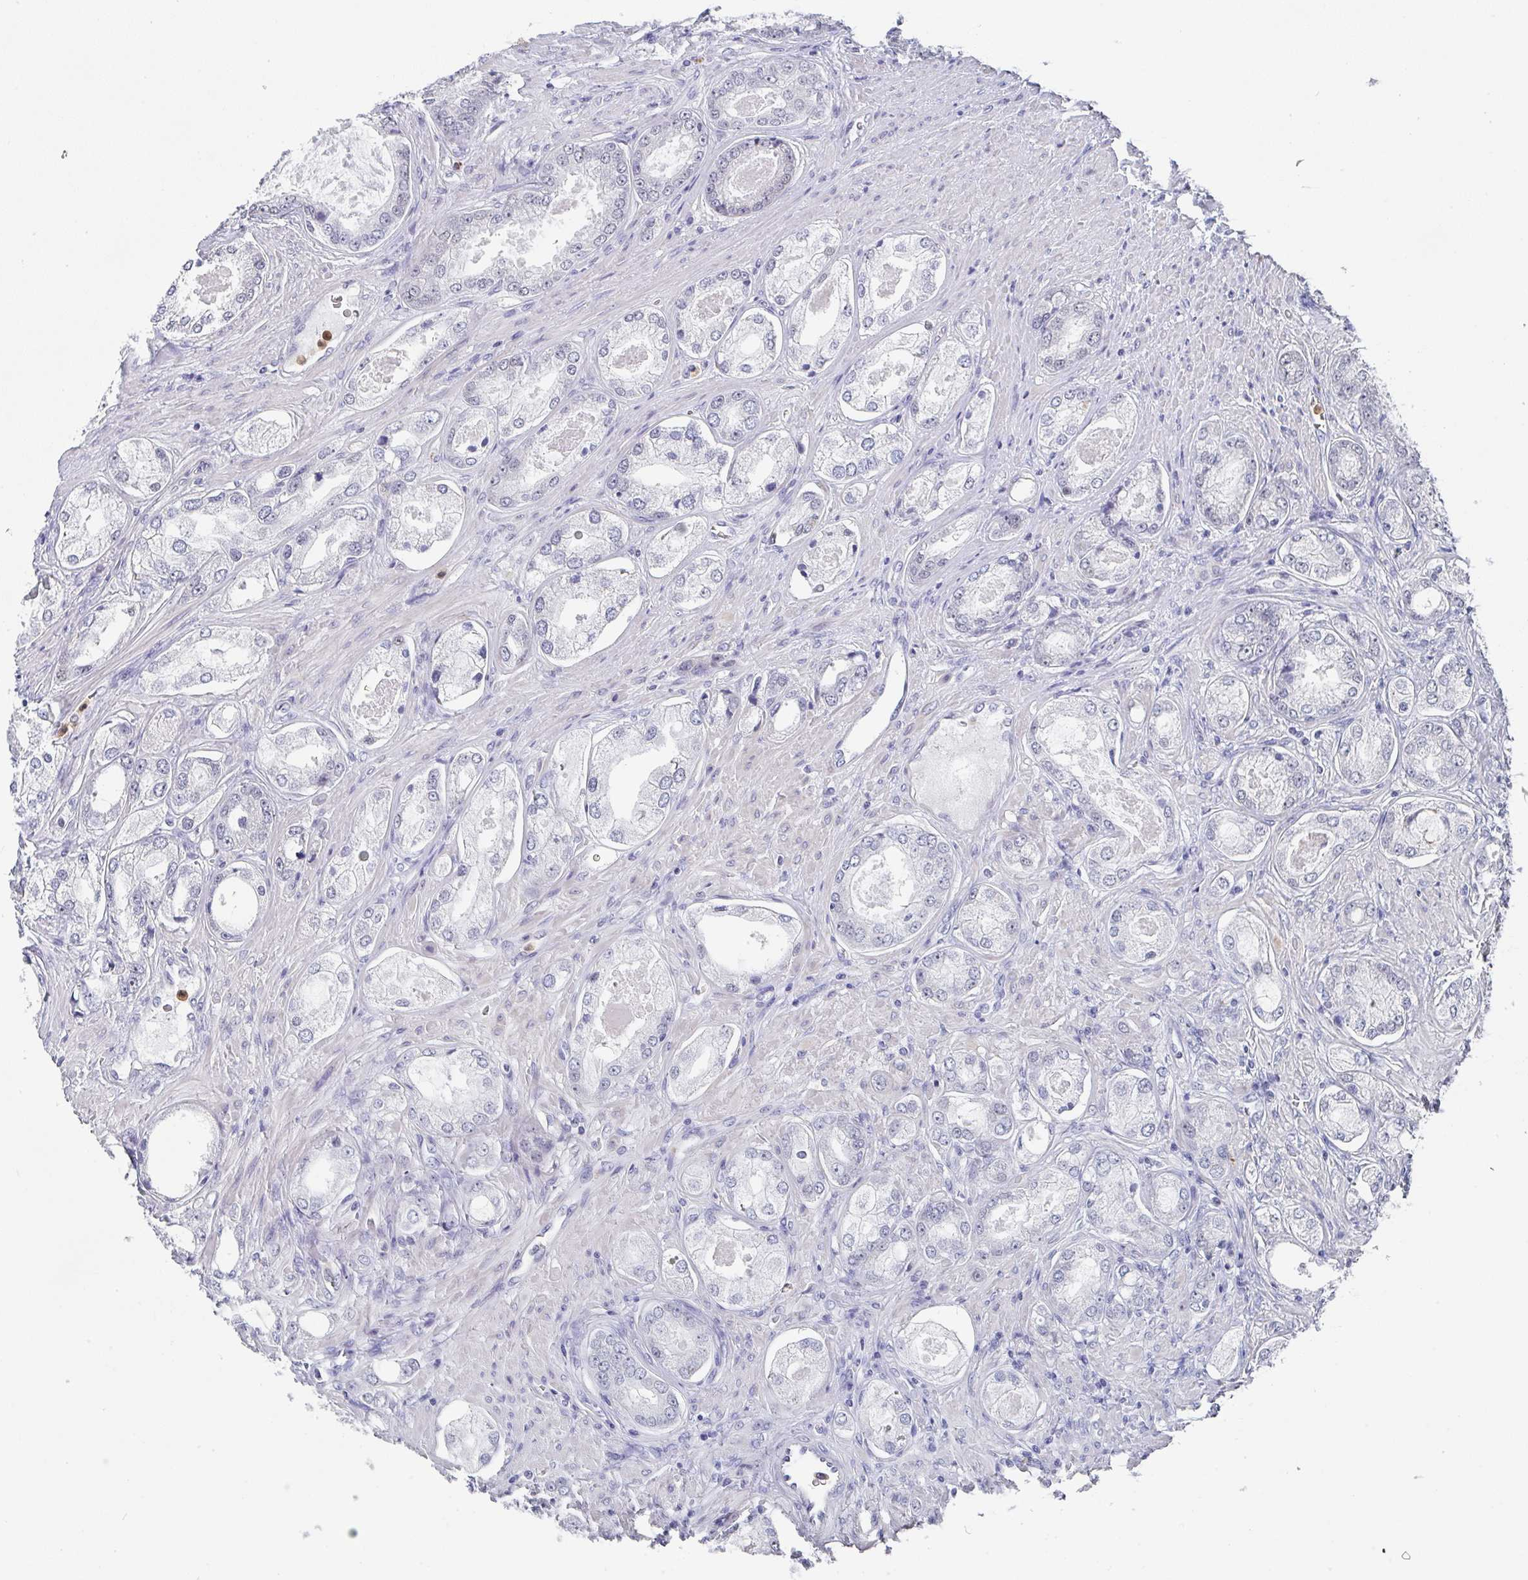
{"staining": {"intensity": "negative", "quantity": "none", "location": "none"}, "tissue": "prostate cancer", "cell_type": "Tumor cells", "image_type": "cancer", "snomed": [{"axis": "morphology", "description": "Adenocarcinoma, Low grade"}, {"axis": "topography", "description": "Prostate"}], "caption": "DAB (3,3'-diaminobenzidine) immunohistochemical staining of human prostate cancer shows no significant staining in tumor cells.", "gene": "NCF1", "patient": {"sex": "male", "age": 68}}